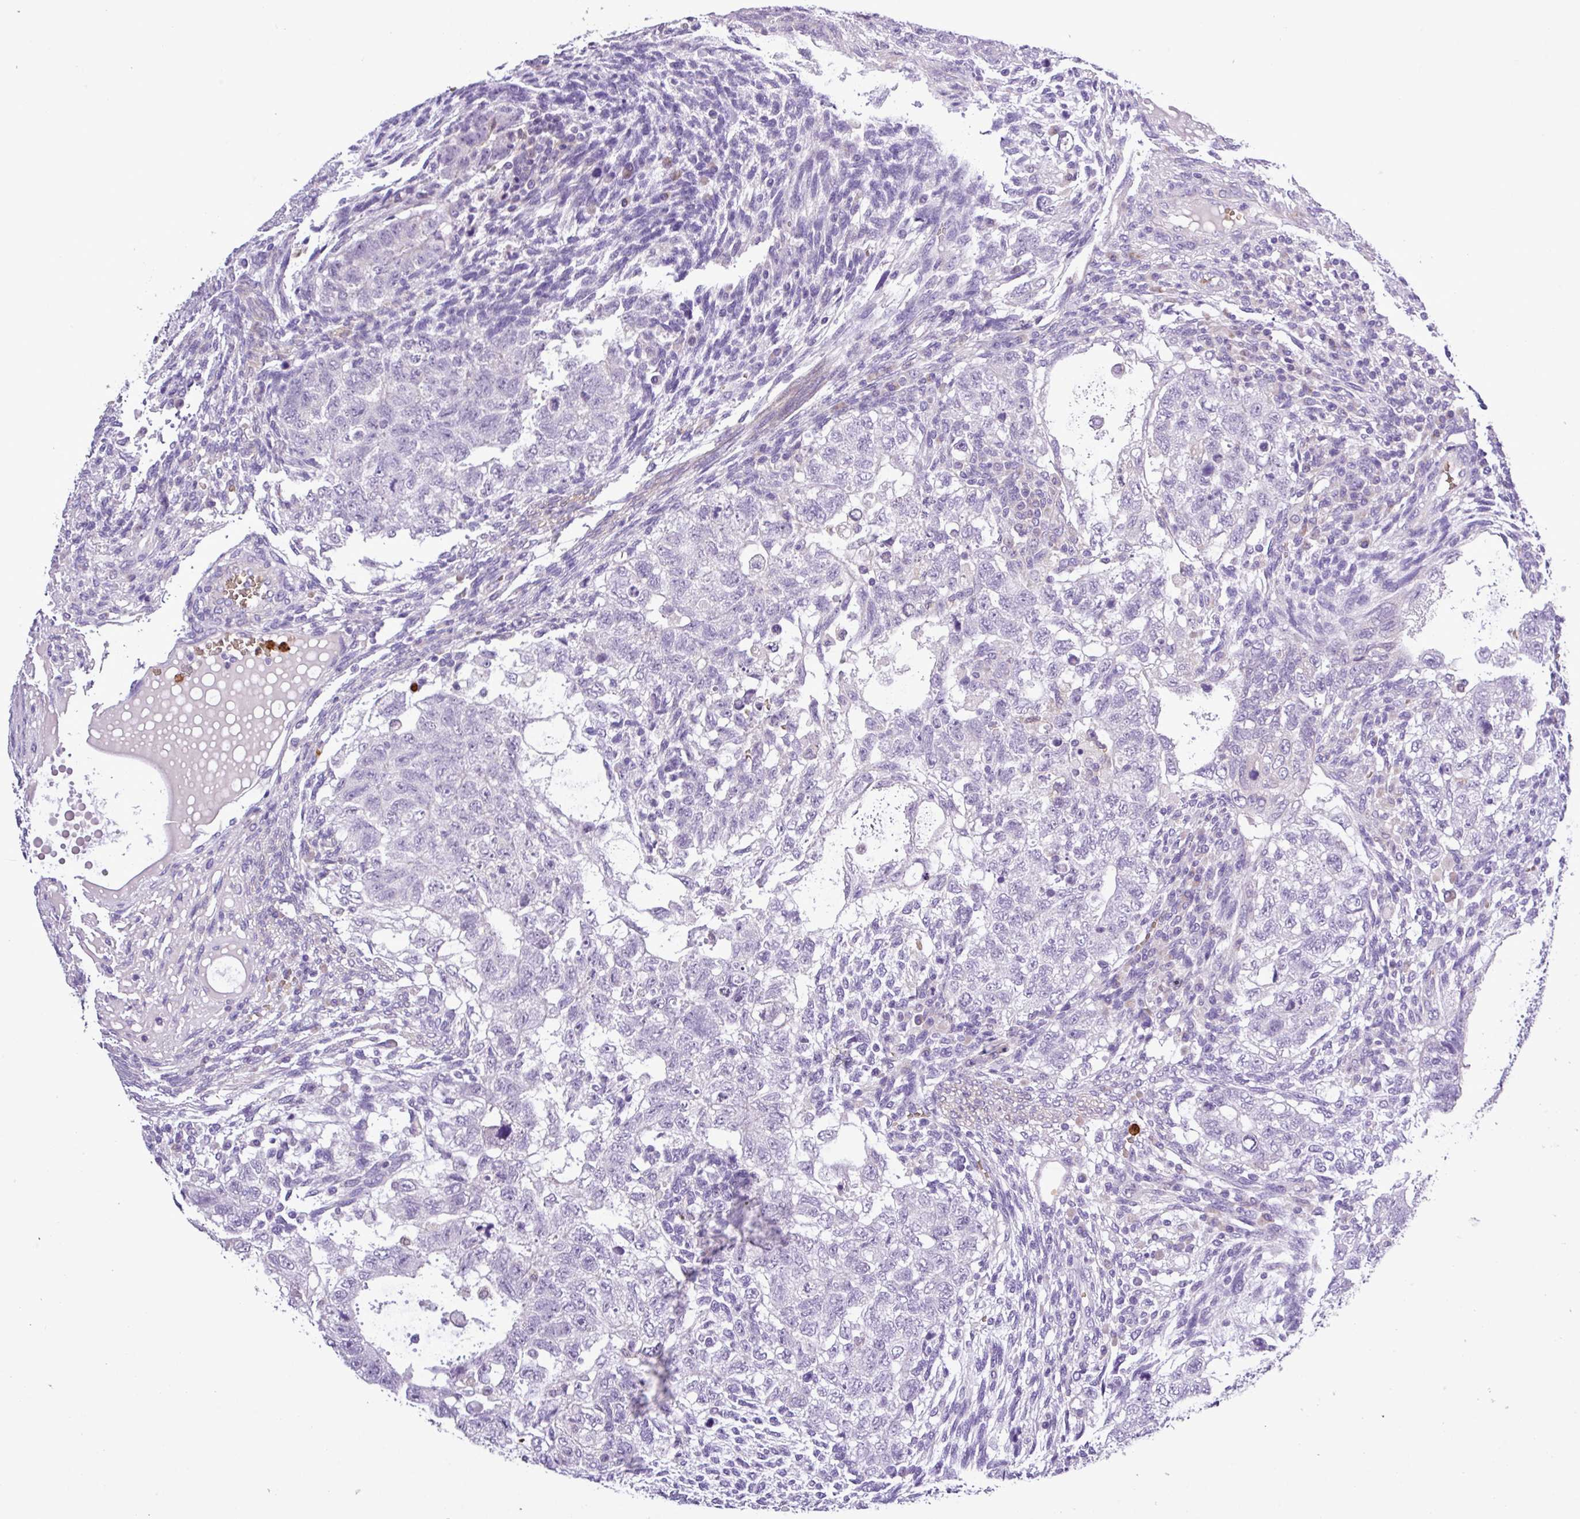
{"staining": {"intensity": "negative", "quantity": "none", "location": "none"}, "tissue": "testis cancer", "cell_type": "Tumor cells", "image_type": "cancer", "snomed": [{"axis": "morphology", "description": "Carcinoma, Embryonal, NOS"}, {"axis": "topography", "description": "Testis"}], "caption": "Immunohistochemical staining of human testis embryonal carcinoma displays no significant staining in tumor cells.", "gene": "MGAT4B", "patient": {"sex": "male", "age": 37}}